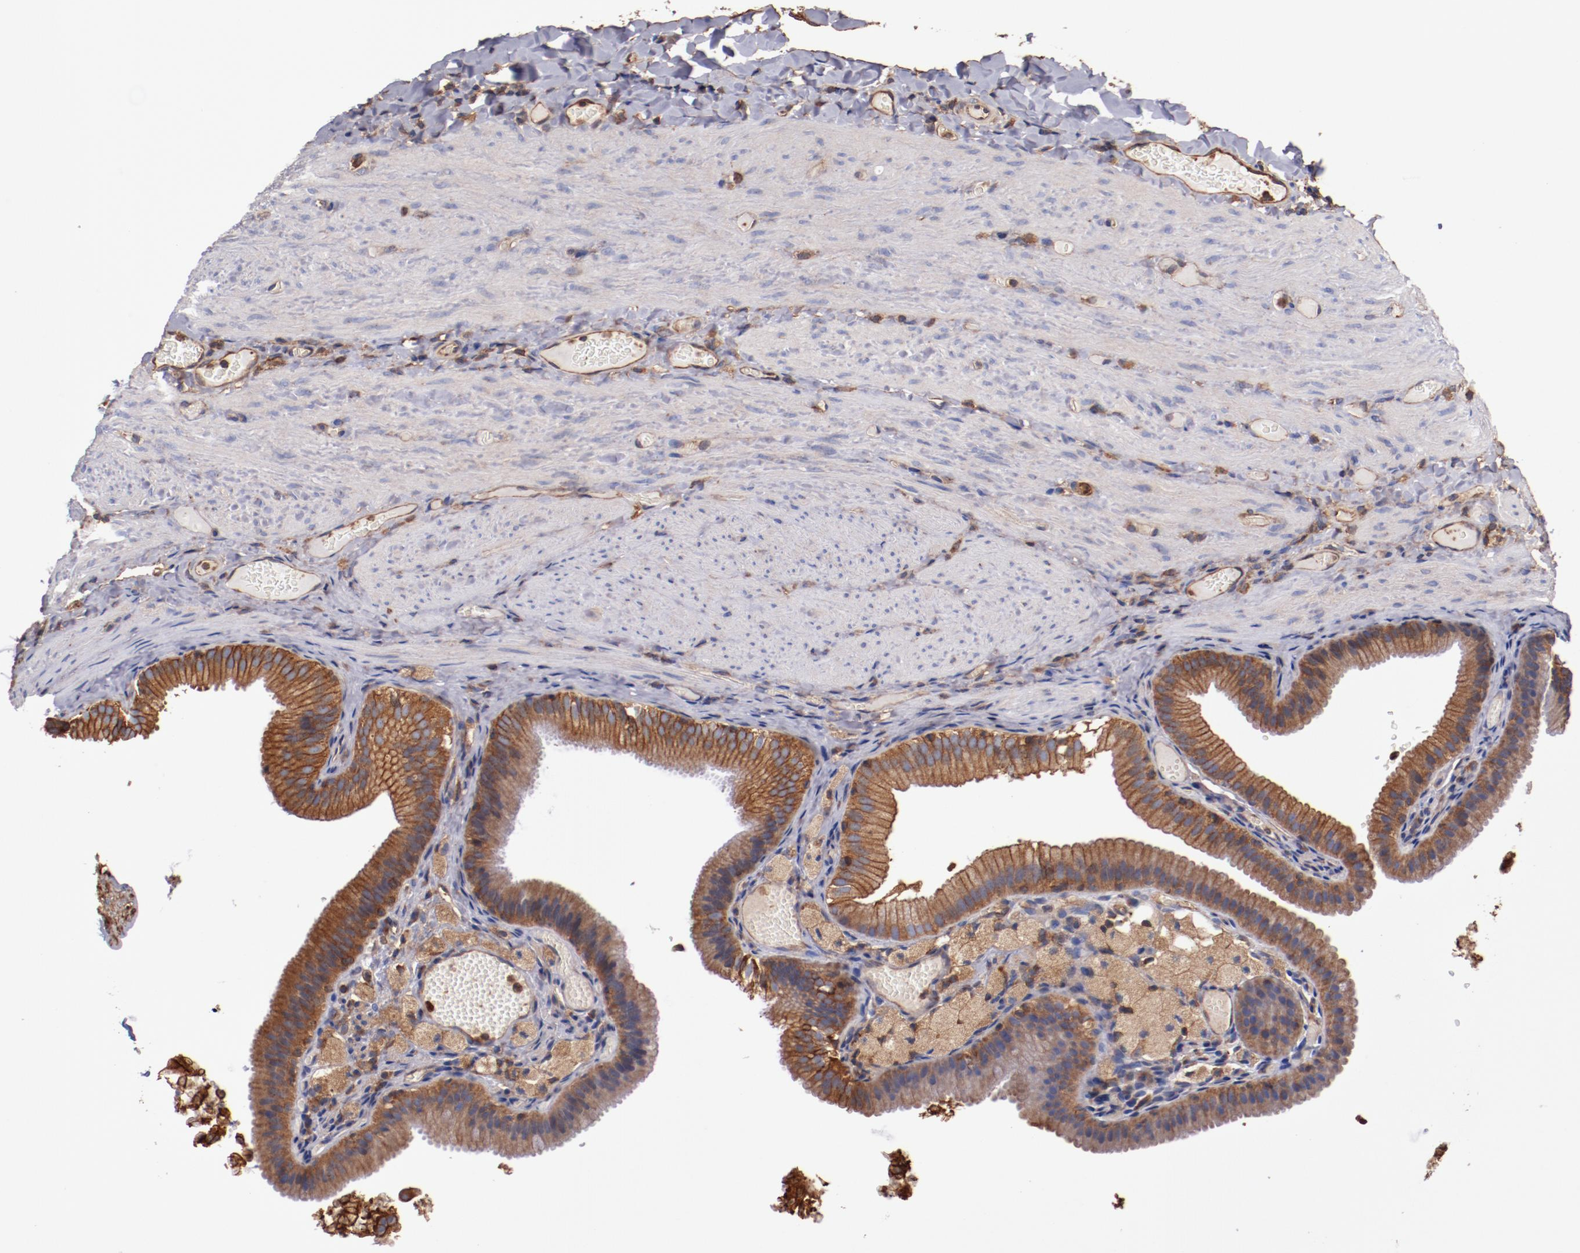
{"staining": {"intensity": "strong", "quantity": ">75%", "location": "cytoplasmic/membranous"}, "tissue": "gallbladder", "cell_type": "Glandular cells", "image_type": "normal", "snomed": [{"axis": "morphology", "description": "Normal tissue, NOS"}, {"axis": "topography", "description": "Gallbladder"}], "caption": "An immunohistochemistry micrograph of unremarkable tissue is shown. Protein staining in brown highlights strong cytoplasmic/membranous positivity in gallbladder within glandular cells.", "gene": "TMOD3", "patient": {"sex": "female", "age": 24}}